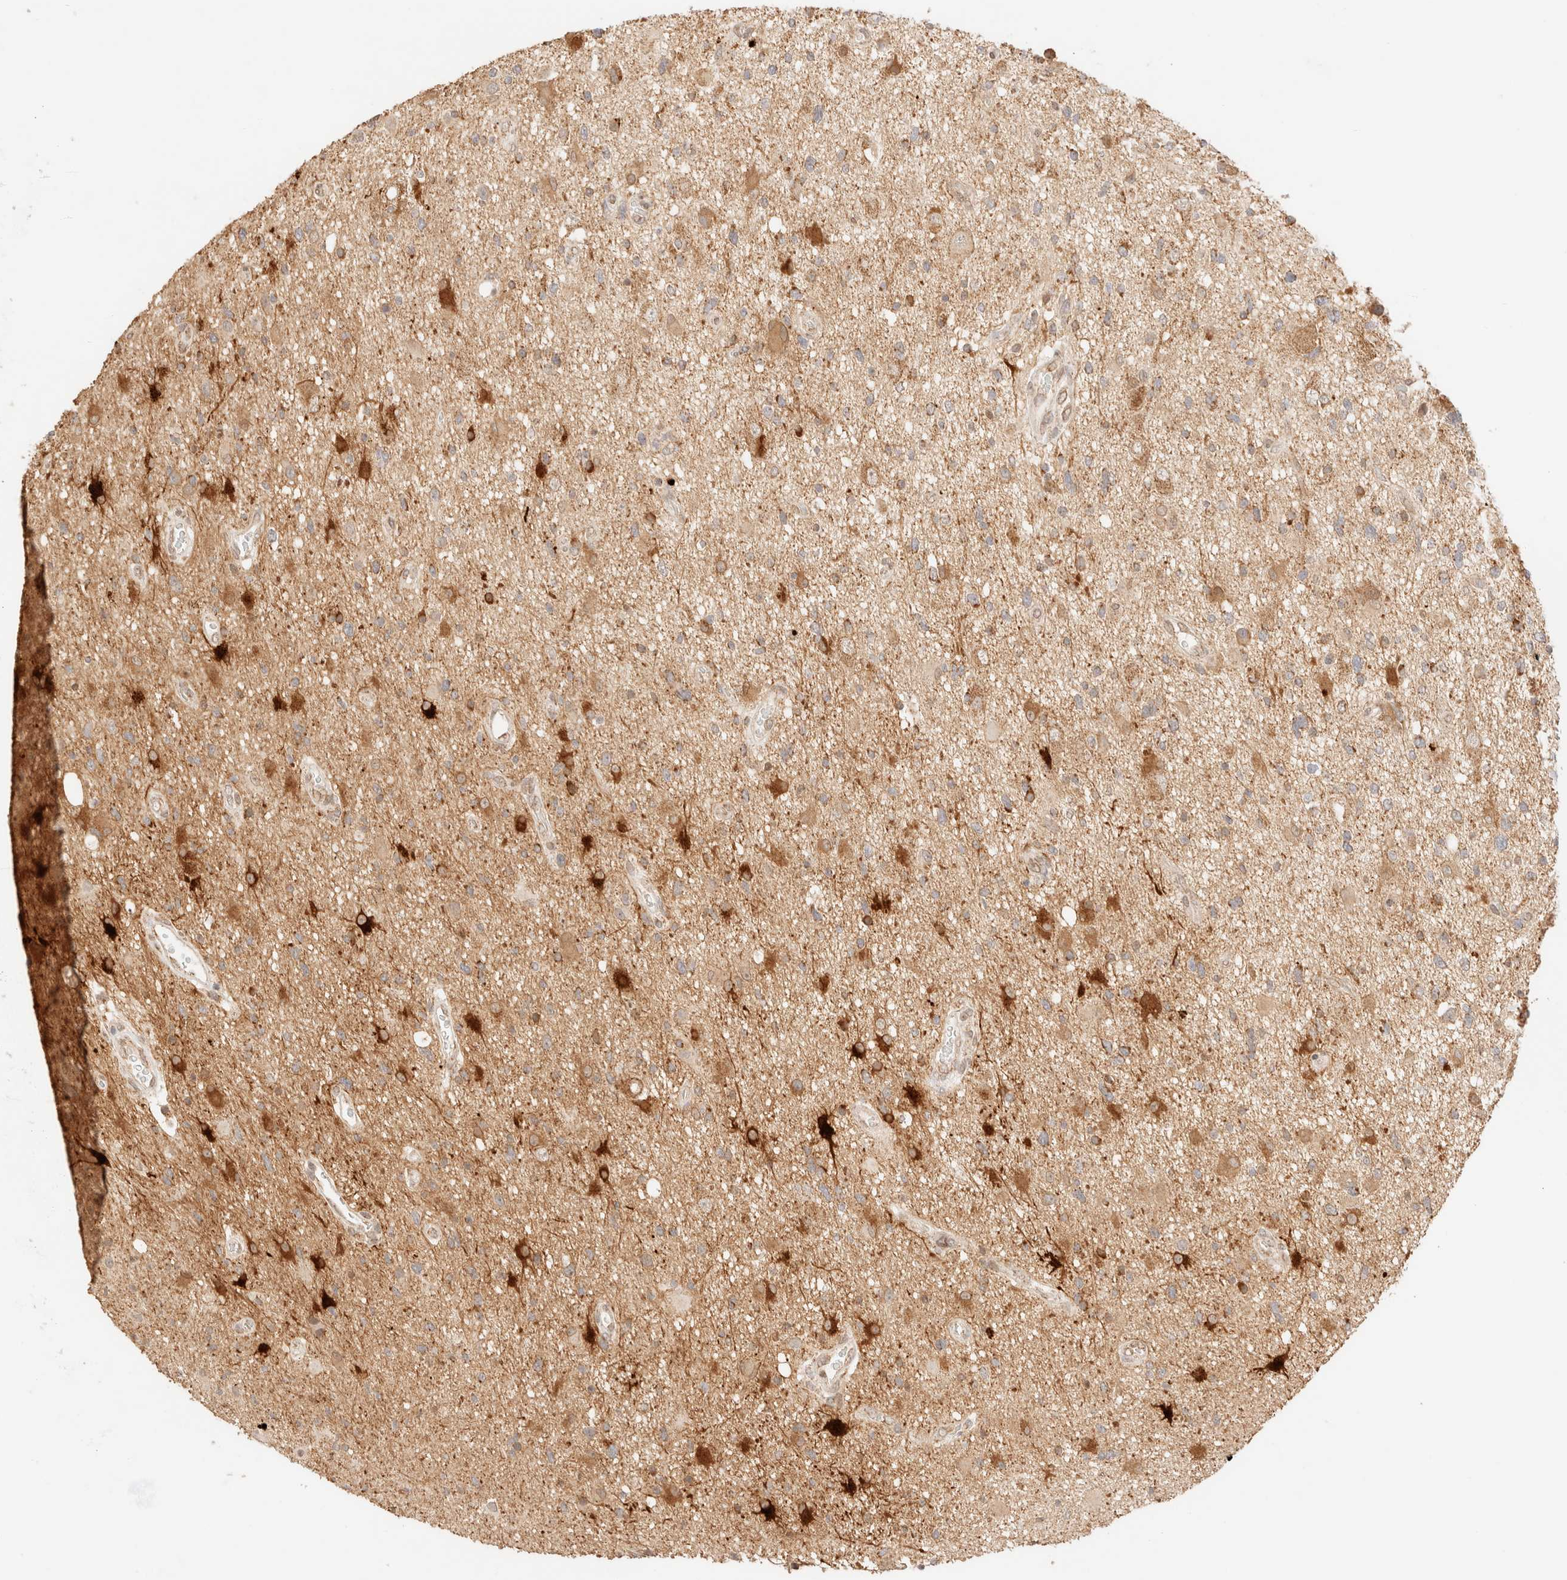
{"staining": {"intensity": "moderate", "quantity": ">75%", "location": "cytoplasmic/membranous"}, "tissue": "glioma", "cell_type": "Tumor cells", "image_type": "cancer", "snomed": [{"axis": "morphology", "description": "Glioma, malignant, High grade"}, {"axis": "topography", "description": "Brain"}], "caption": "A high-resolution image shows immunohistochemistry staining of malignant glioma (high-grade), which exhibits moderate cytoplasmic/membranous expression in approximately >75% of tumor cells.", "gene": "TACO1", "patient": {"sex": "male", "age": 33}}